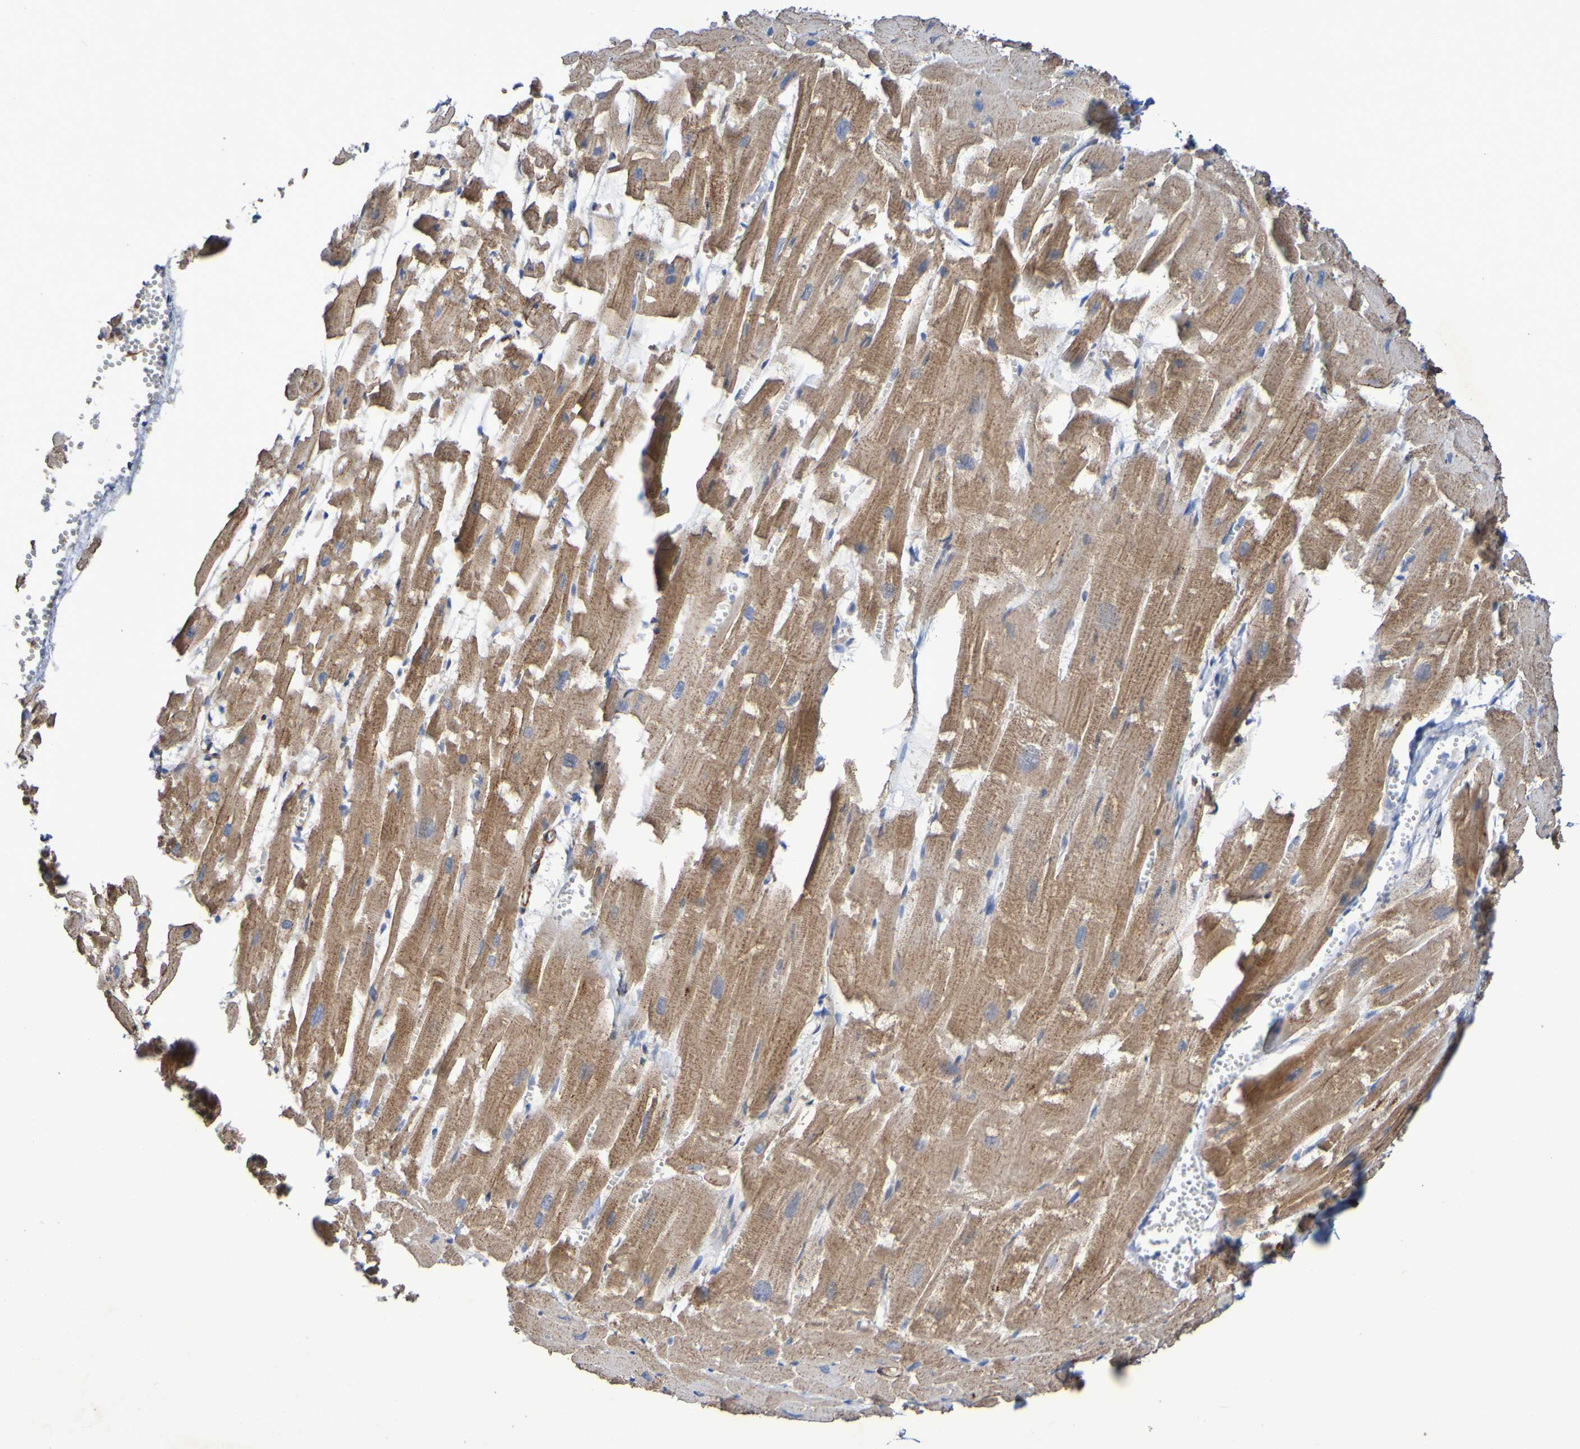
{"staining": {"intensity": "moderate", "quantity": "25%-75%", "location": "cytoplasmic/membranous"}, "tissue": "heart muscle", "cell_type": "Cardiomyocytes", "image_type": "normal", "snomed": [{"axis": "morphology", "description": "Normal tissue, NOS"}, {"axis": "topography", "description": "Heart"}], "caption": "DAB (3,3'-diaminobenzidine) immunohistochemical staining of benign human heart muscle displays moderate cytoplasmic/membranous protein staining in about 25%-75% of cardiomyocytes.", "gene": "SRPRB", "patient": {"sex": "female", "age": 19}}